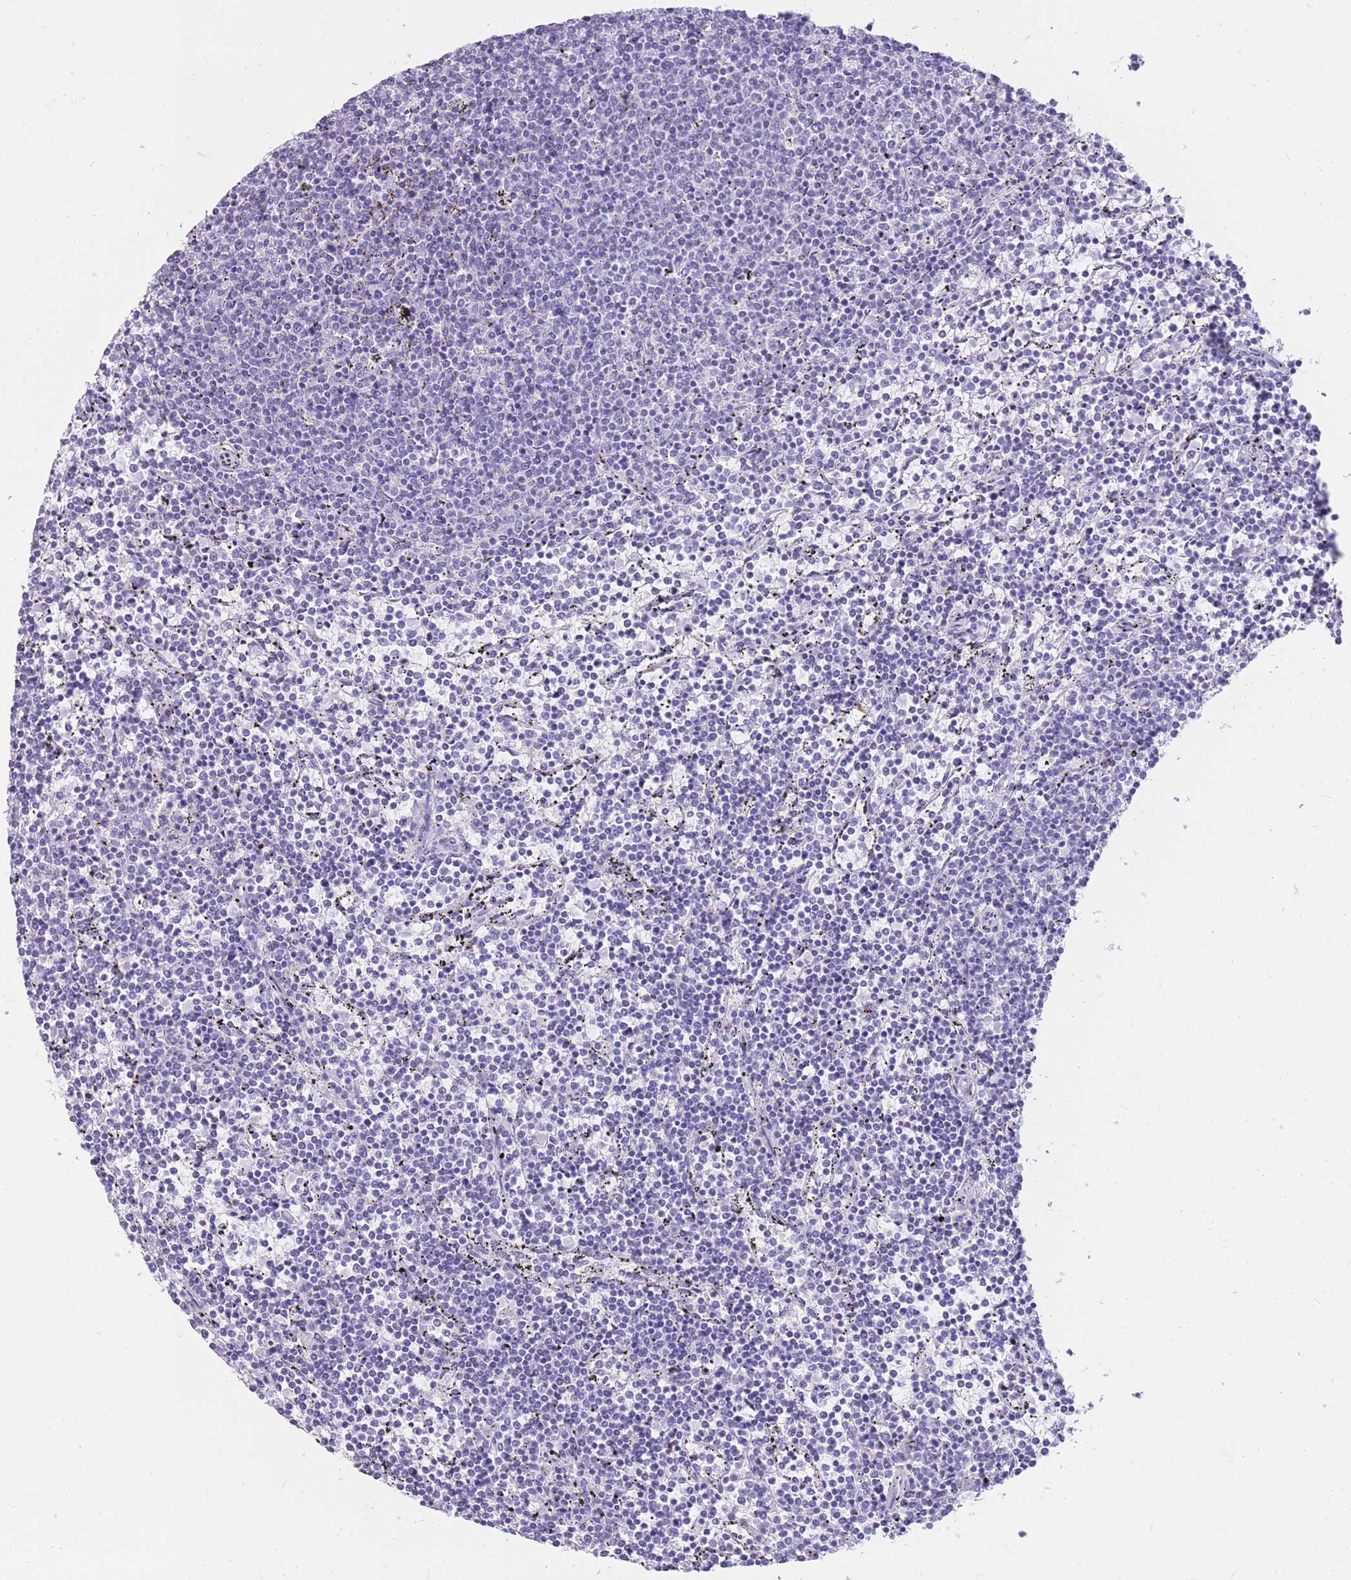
{"staining": {"intensity": "negative", "quantity": "none", "location": "none"}, "tissue": "lymphoma", "cell_type": "Tumor cells", "image_type": "cancer", "snomed": [{"axis": "morphology", "description": "Malignant lymphoma, non-Hodgkin's type, Low grade"}, {"axis": "topography", "description": "Spleen"}], "caption": "Immunohistochemistry of human malignant lymphoma, non-Hodgkin's type (low-grade) shows no positivity in tumor cells.", "gene": "CYP21A2", "patient": {"sex": "female", "age": 50}}